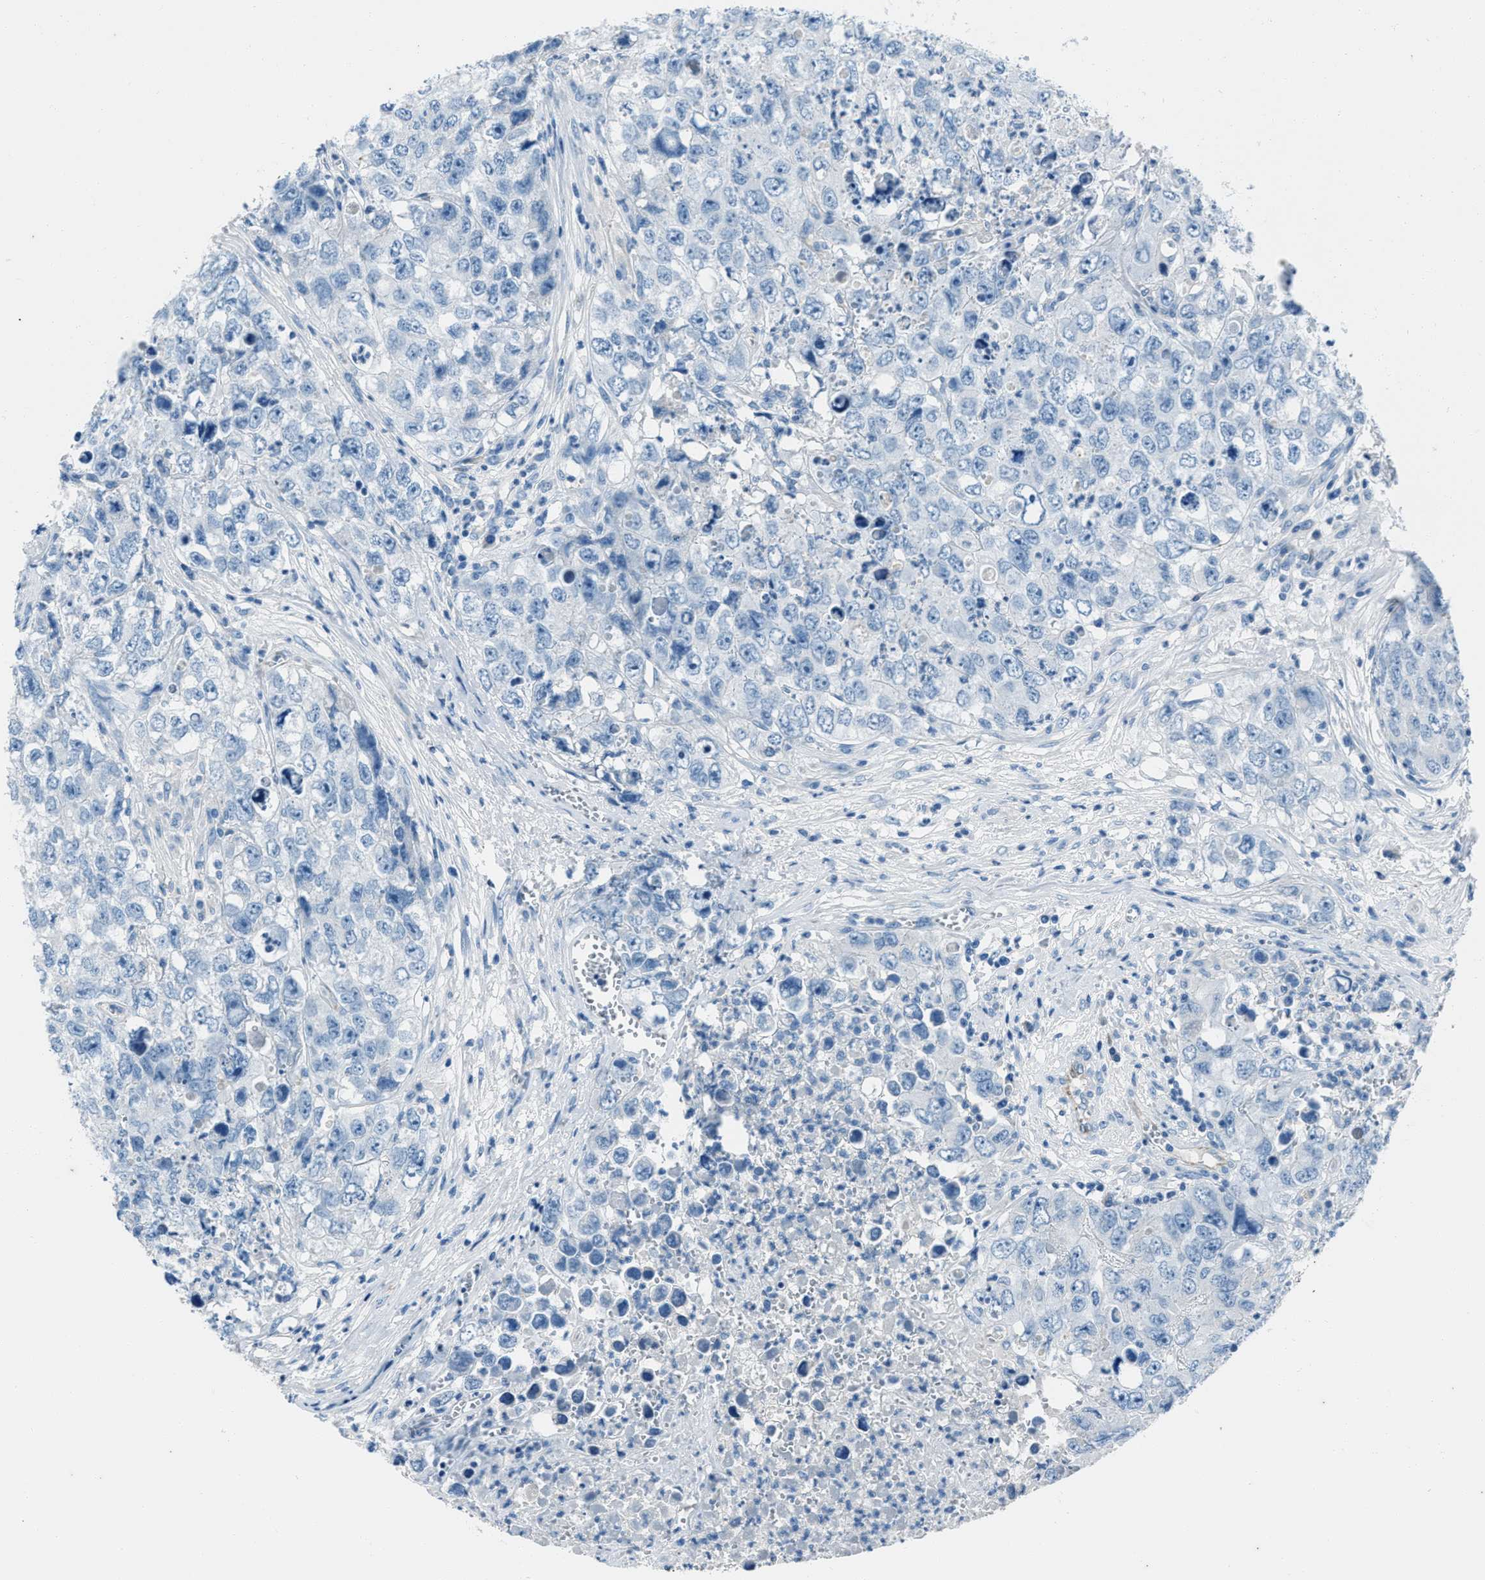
{"staining": {"intensity": "negative", "quantity": "none", "location": "none"}, "tissue": "testis cancer", "cell_type": "Tumor cells", "image_type": "cancer", "snomed": [{"axis": "morphology", "description": "Seminoma, NOS"}, {"axis": "morphology", "description": "Carcinoma, Embryonal, NOS"}, {"axis": "topography", "description": "Testis"}], "caption": "High magnification brightfield microscopy of testis embryonal carcinoma stained with DAB (brown) and counterstained with hematoxylin (blue): tumor cells show no significant staining.", "gene": "AMACR", "patient": {"sex": "male", "age": 43}}